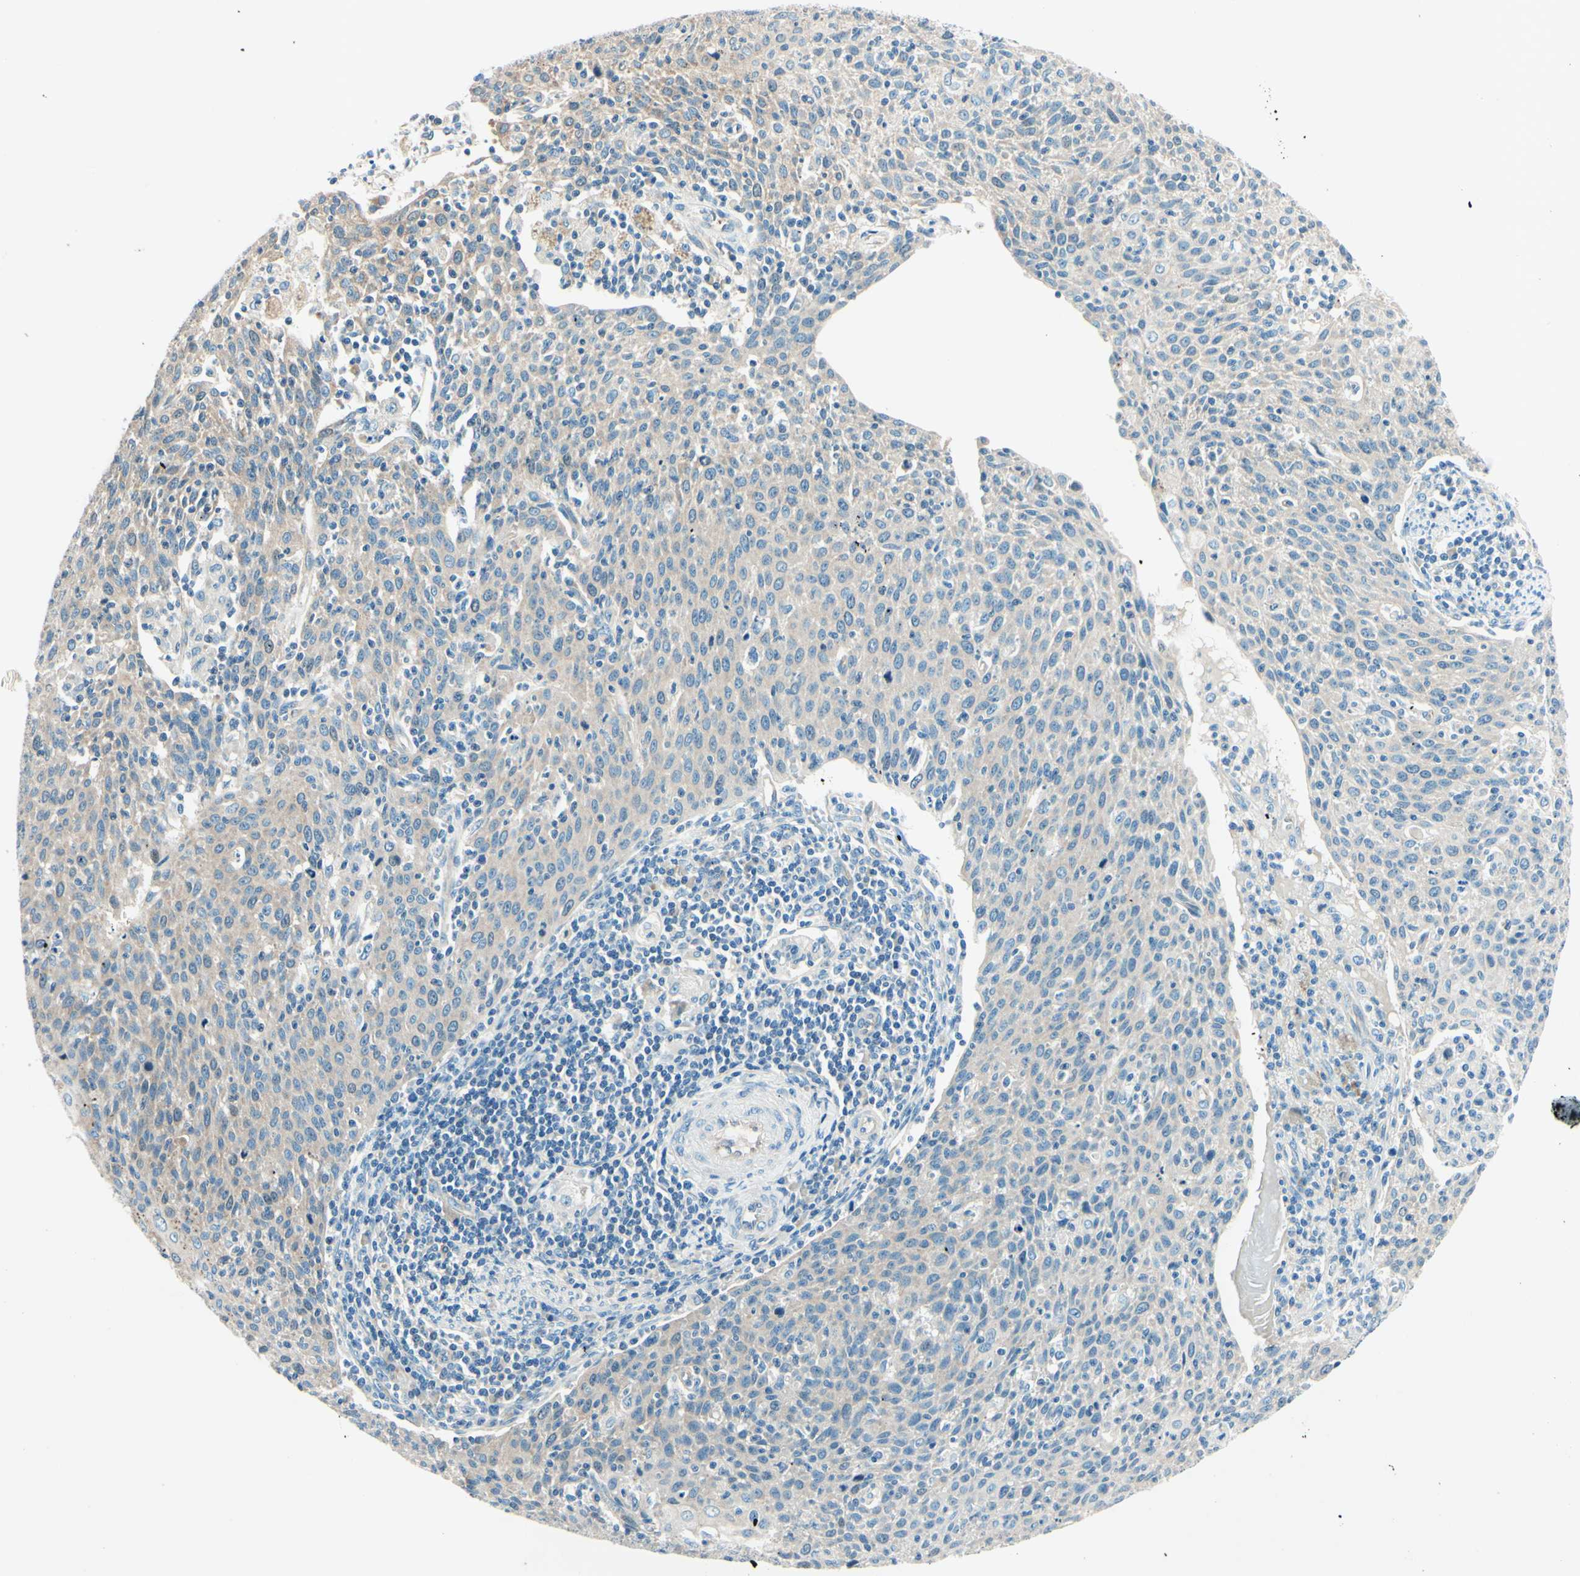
{"staining": {"intensity": "weak", "quantity": "25%-75%", "location": "cytoplasmic/membranous"}, "tissue": "cervical cancer", "cell_type": "Tumor cells", "image_type": "cancer", "snomed": [{"axis": "morphology", "description": "Squamous cell carcinoma, NOS"}, {"axis": "topography", "description": "Cervix"}], "caption": "Weak cytoplasmic/membranous expression is seen in about 25%-75% of tumor cells in squamous cell carcinoma (cervical).", "gene": "TAOK2", "patient": {"sex": "female", "age": 38}}